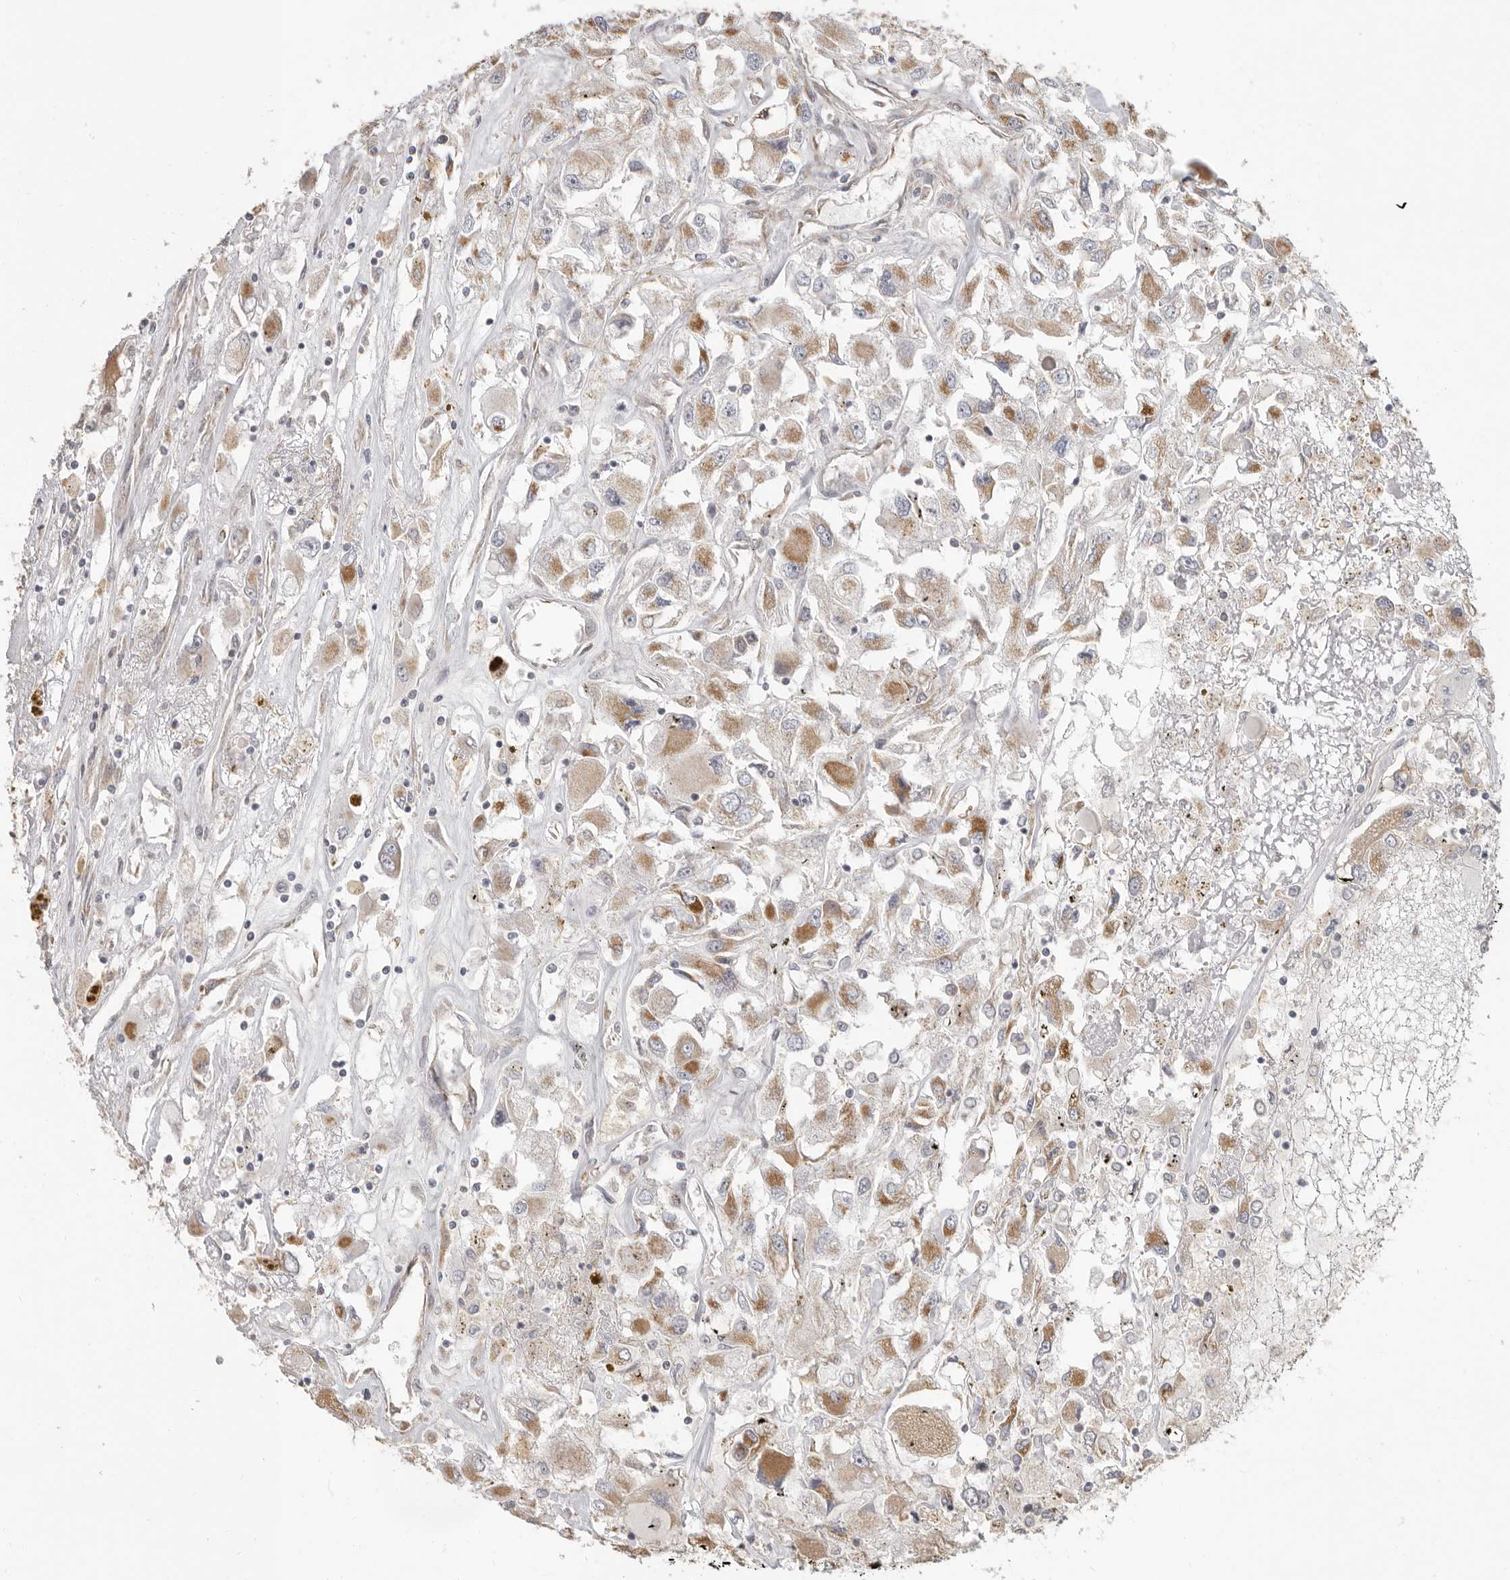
{"staining": {"intensity": "moderate", "quantity": ">75%", "location": "cytoplasmic/membranous"}, "tissue": "renal cancer", "cell_type": "Tumor cells", "image_type": "cancer", "snomed": [{"axis": "morphology", "description": "Adenocarcinoma, NOS"}, {"axis": "topography", "description": "Kidney"}], "caption": "This photomicrograph demonstrates immunohistochemistry (IHC) staining of renal adenocarcinoma, with medium moderate cytoplasmic/membranous expression in approximately >75% of tumor cells.", "gene": "UNK", "patient": {"sex": "female", "age": 52}}